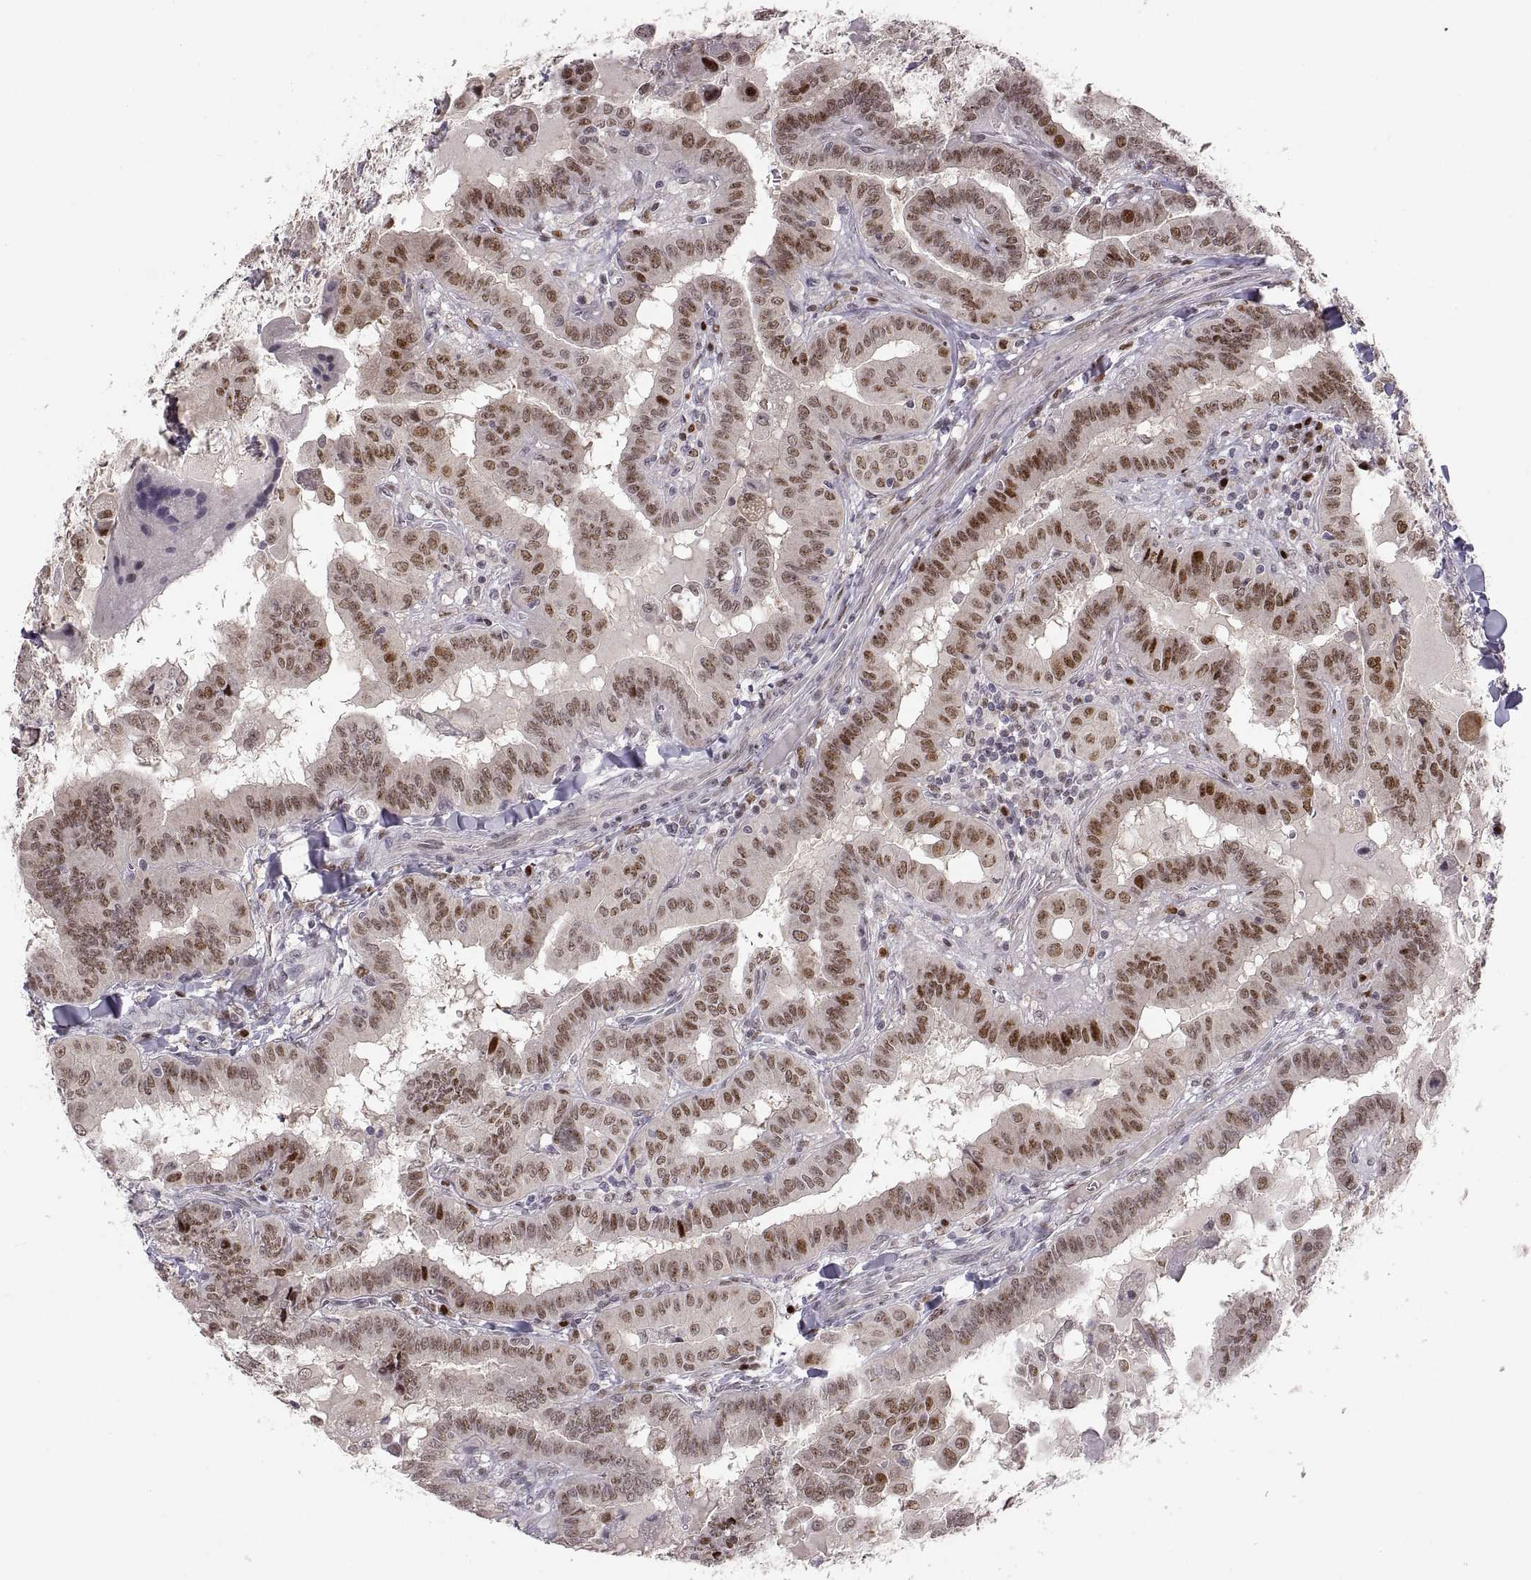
{"staining": {"intensity": "strong", "quantity": "25%-75%", "location": "nuclear"}, "tissue": "thyroid cancer", "cell_type": "Tumor cells", "image_type": "cancer", "snomed": [{"axis": "morphology", "description": "Papillary adenocarcinoma, NOS"}, {"axis": "topography", "description": "Thyroid gland"}], "caption": "Immunohistochemistry (IHC) staining of thyroid cancer, which reveals high levels of strong nuclear expression in about 25%-75% of tumor cells indicating strong nuclear protein expression. The staining was performed using DAB (brown) for protein detection and nuclei were counterstained in hematoxylin (blue).", "gene": "SNAI1", "patient": {"sex": "female", "age": 37}}